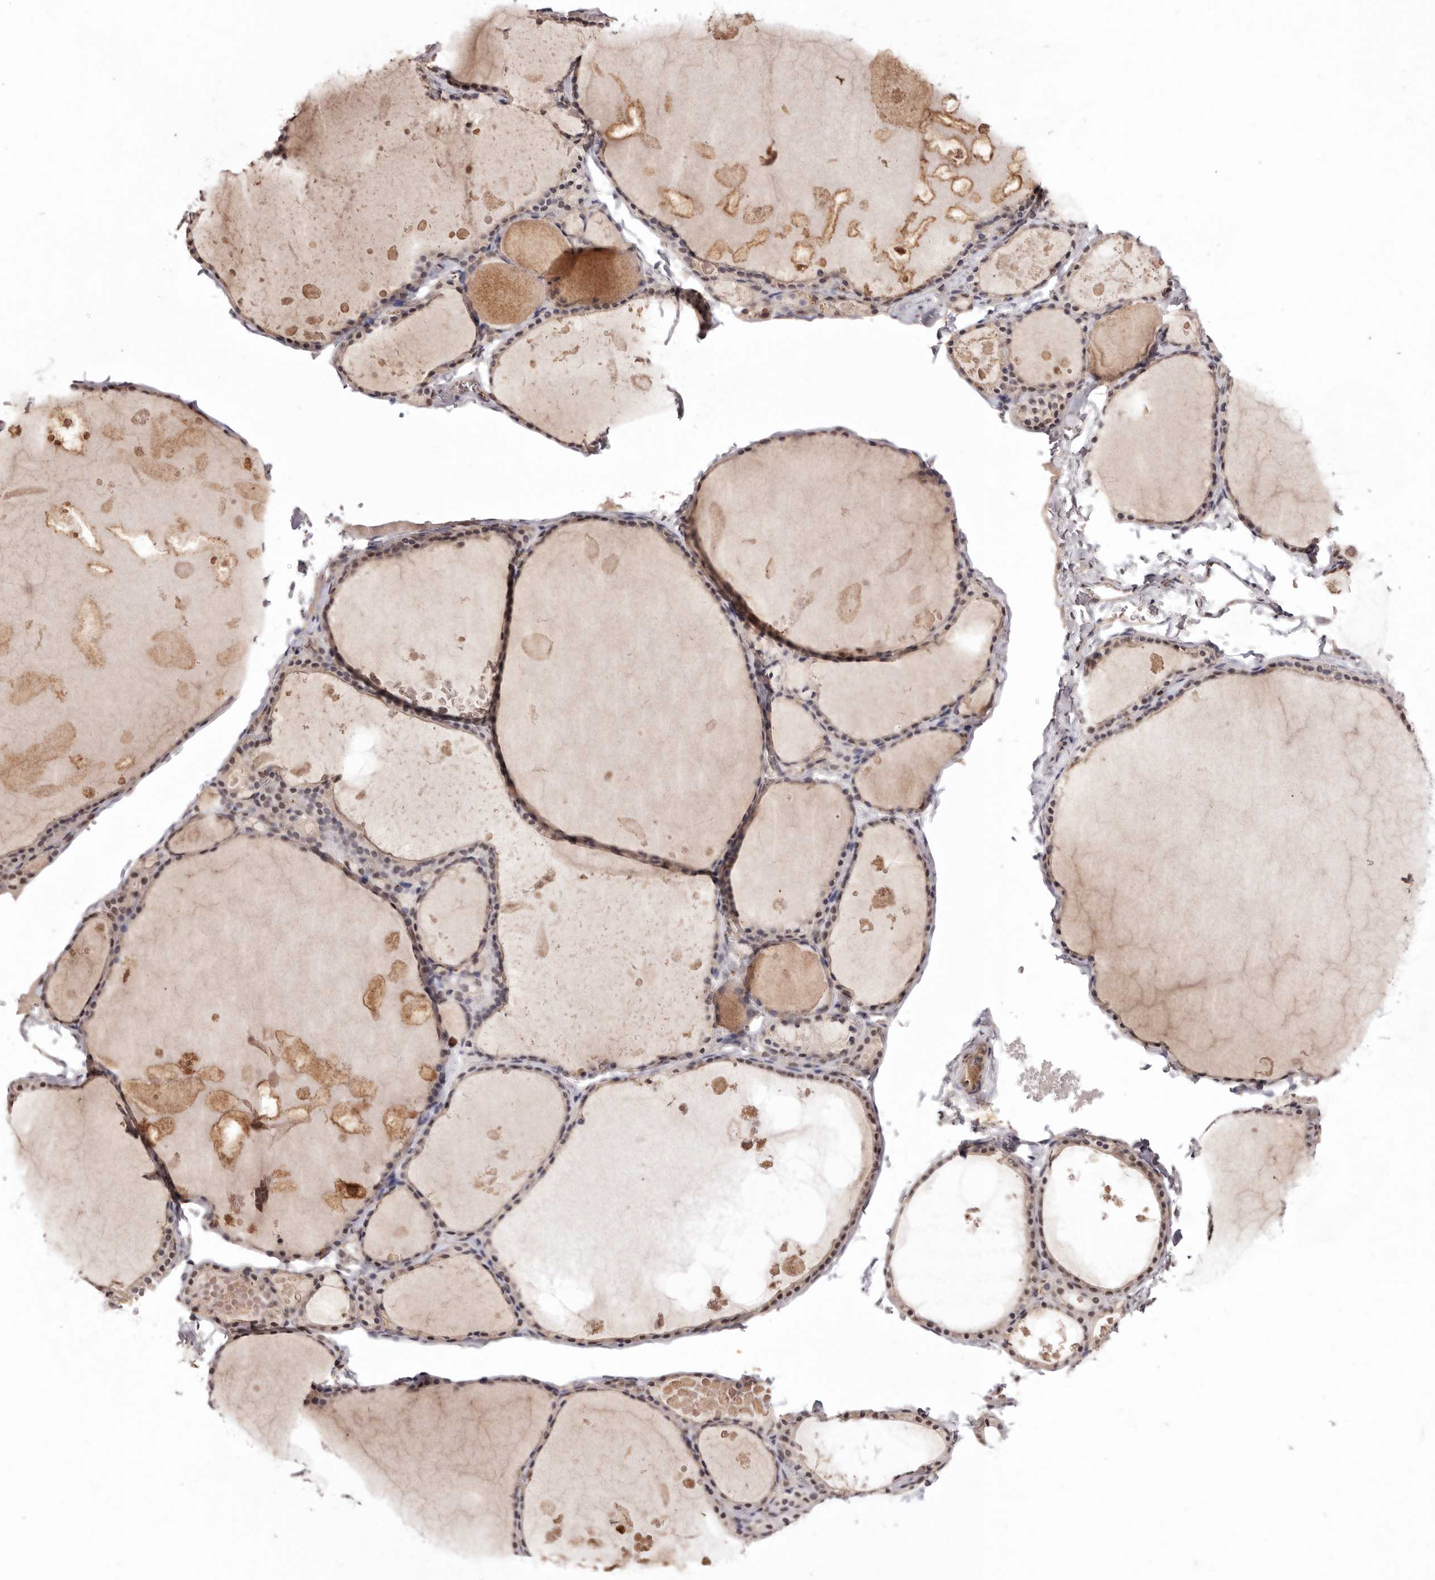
{"staining": {"intensity": "weak", "quantity": ">75%", "location": "nuclear"}, "tissue": "thyroid gland", "cell_type": "Glandular cells", "image_type": "normal", "snomed": [{"axis": "morphology", "description": "Normal tissue, NOS"}, {"axis": "topography", "description": "Thyroid gland"}], "caption": "The photomicrograph reveals staining of benign thyroid gland, revealing weak nuclear protein staining (brown color) within glandular cells. Using DAB (brown) and hematoxylin (blue) stains, captured at high magnification using brightfield microscopy.", "gene": "NOTCH1", "patient": {"sex": "male", "age": 56}}